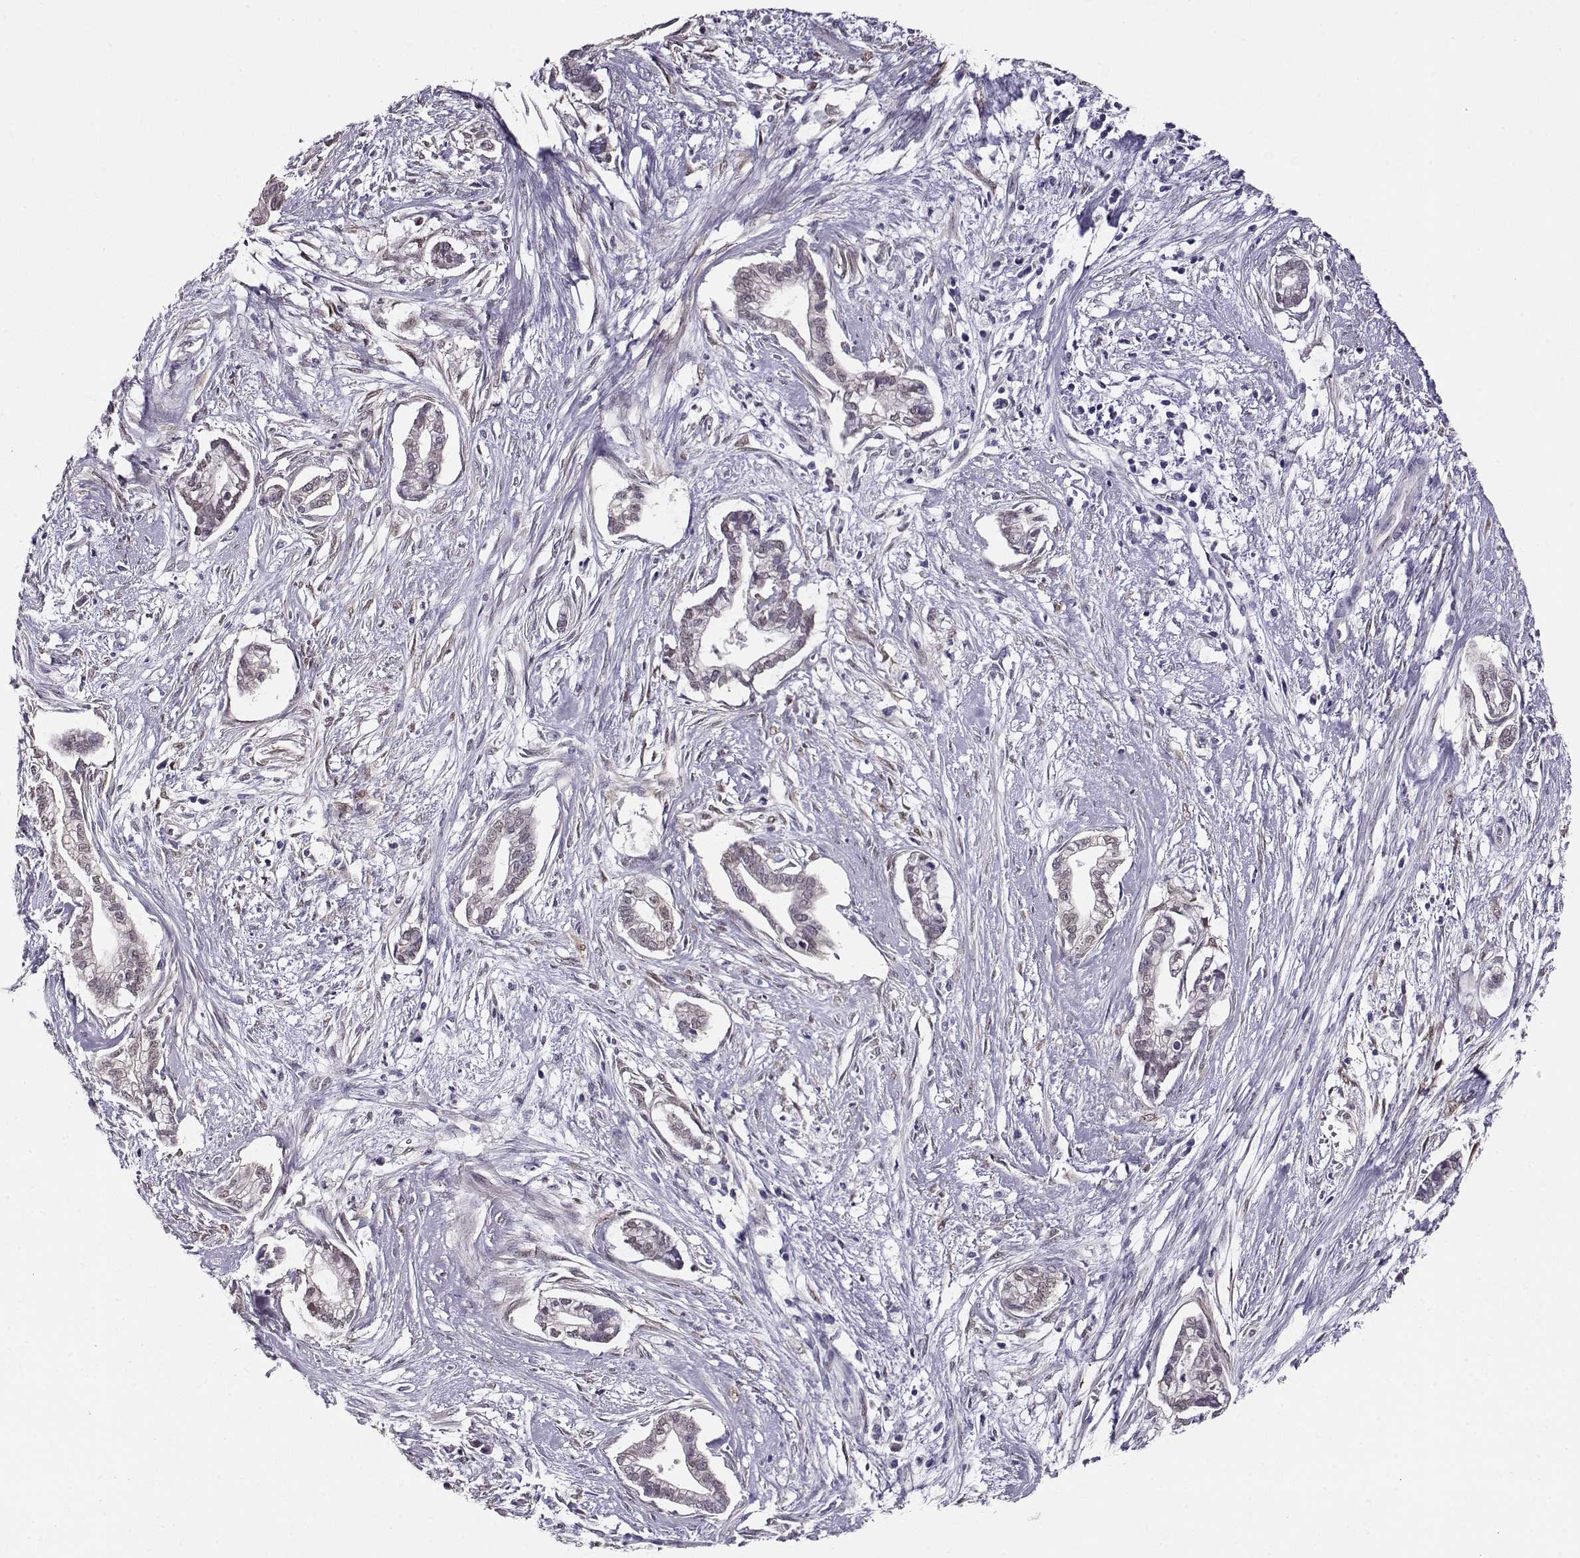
{"staining": {"intensity": "negative", "quantity": "none", "location": "none"}, "tissue": "cervical cancer", "cell_type": "Tumor cells", "image_type": "cancer", "snomed": [{"axis": "morphology", "description": "Adenocarcinoma, NOS"}, {"axis": "topography", "description": "Cervix"}], "caption": "Tumor cells show no significant staining in cervical cancer (adenocarcinoma). The staining is performed using DAB brown chromogen with nuclei counter-stained in using hematoxylin.", "gene": "CCR8", "patient": {"sex": "female", "age": 62}}